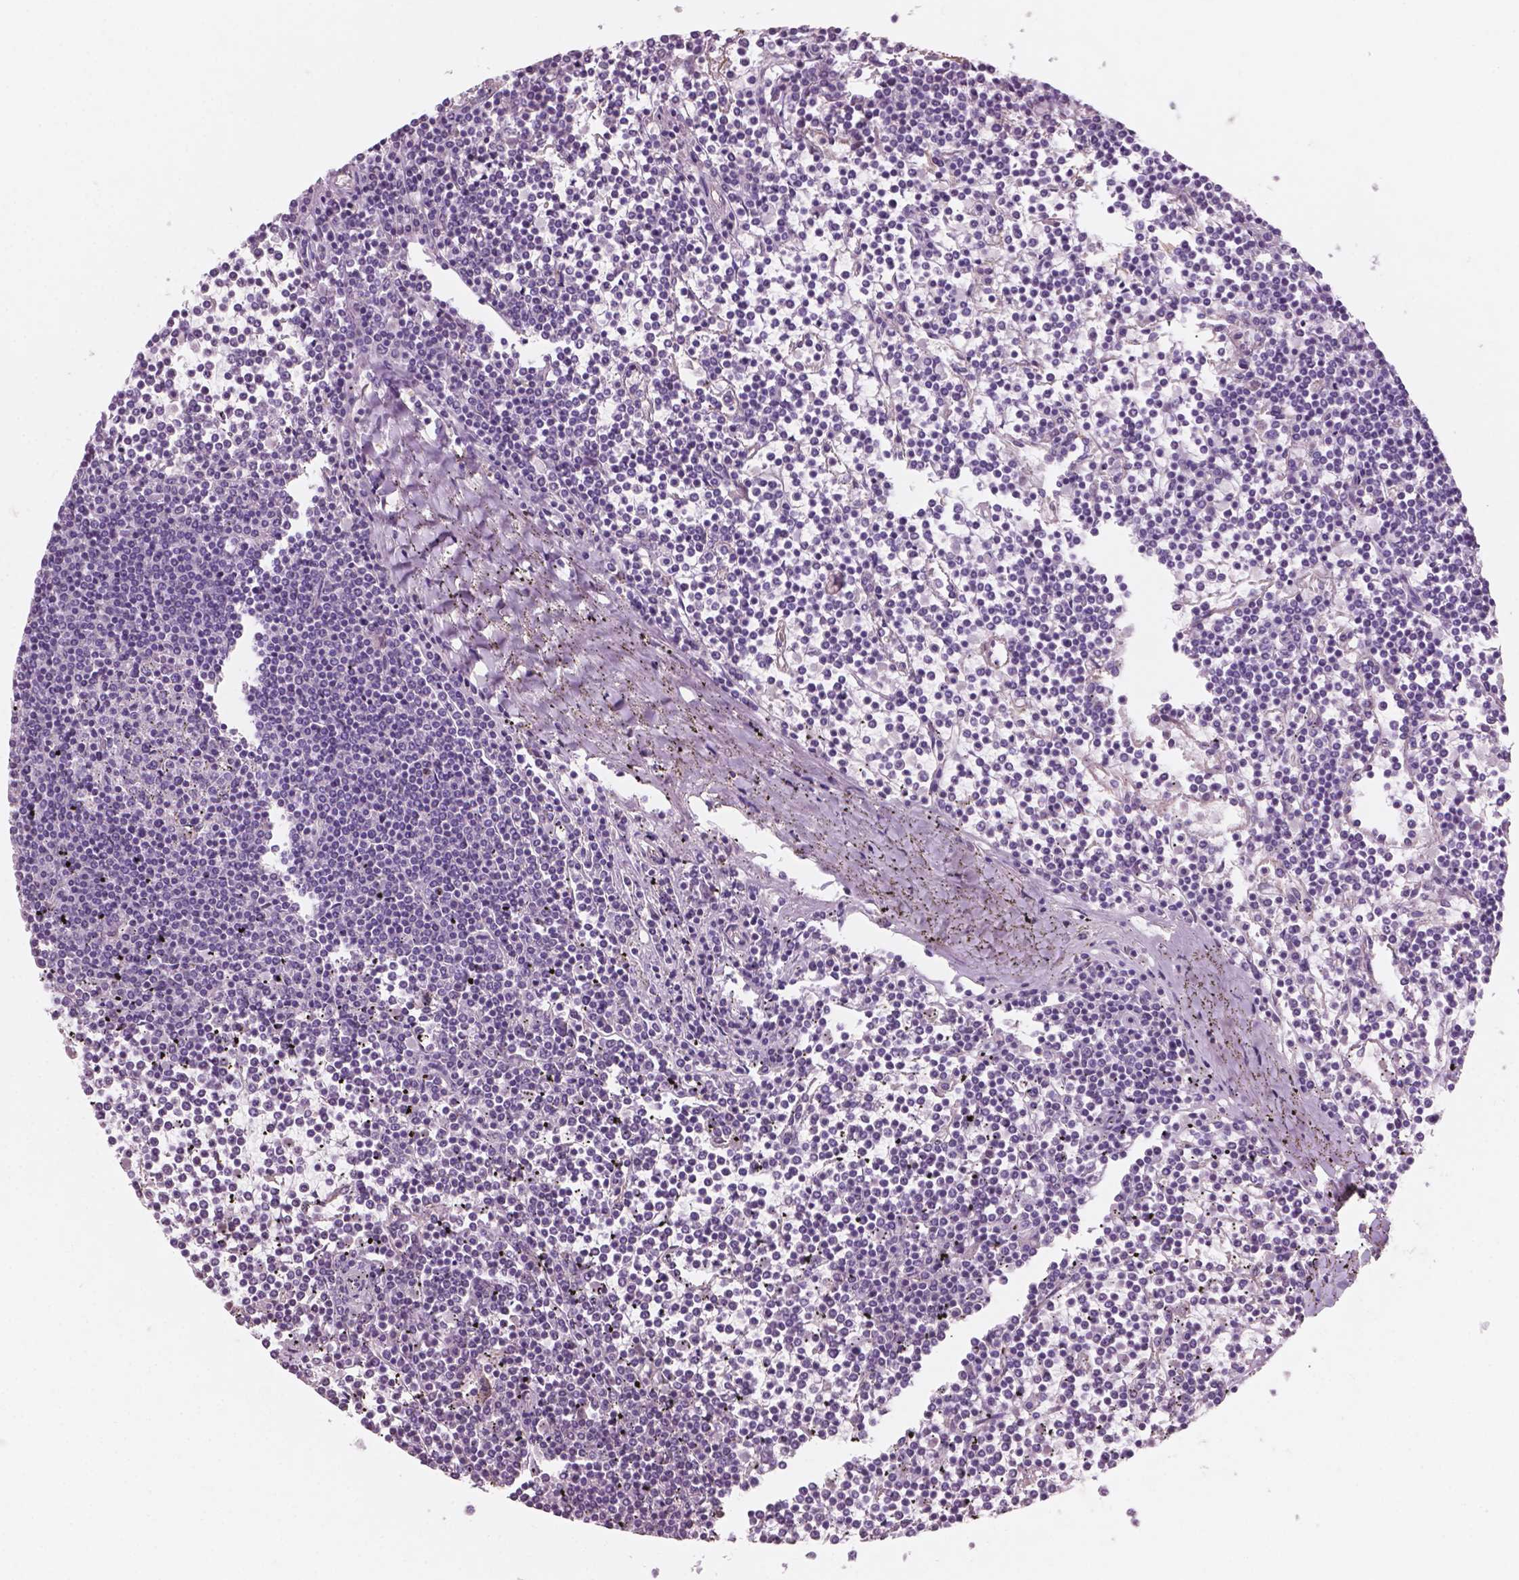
{"staining": {"intensity": "negative", "quantity": "none", "location": "none"}, "tissue": "lymphoma", "cell_type": "Tumor cells", "image_type": "cancer", "snomed": [{"axis": "morphology", "description": "Malignant lymphoma, non-Hodgkin's type, Low grade"}, {"axis": "topography", "description": "Spleen"}], "caption": "Lymphoma was stained to show a protein in brown. There is no significant positivity in tumor cells. (Brightfield microscopy of DAB (3,3'-diaminobenzidine) immunohistochemistry at high magnification).", "gene": "AWAT1", "patient": {"sex": "female", "age": 19}}